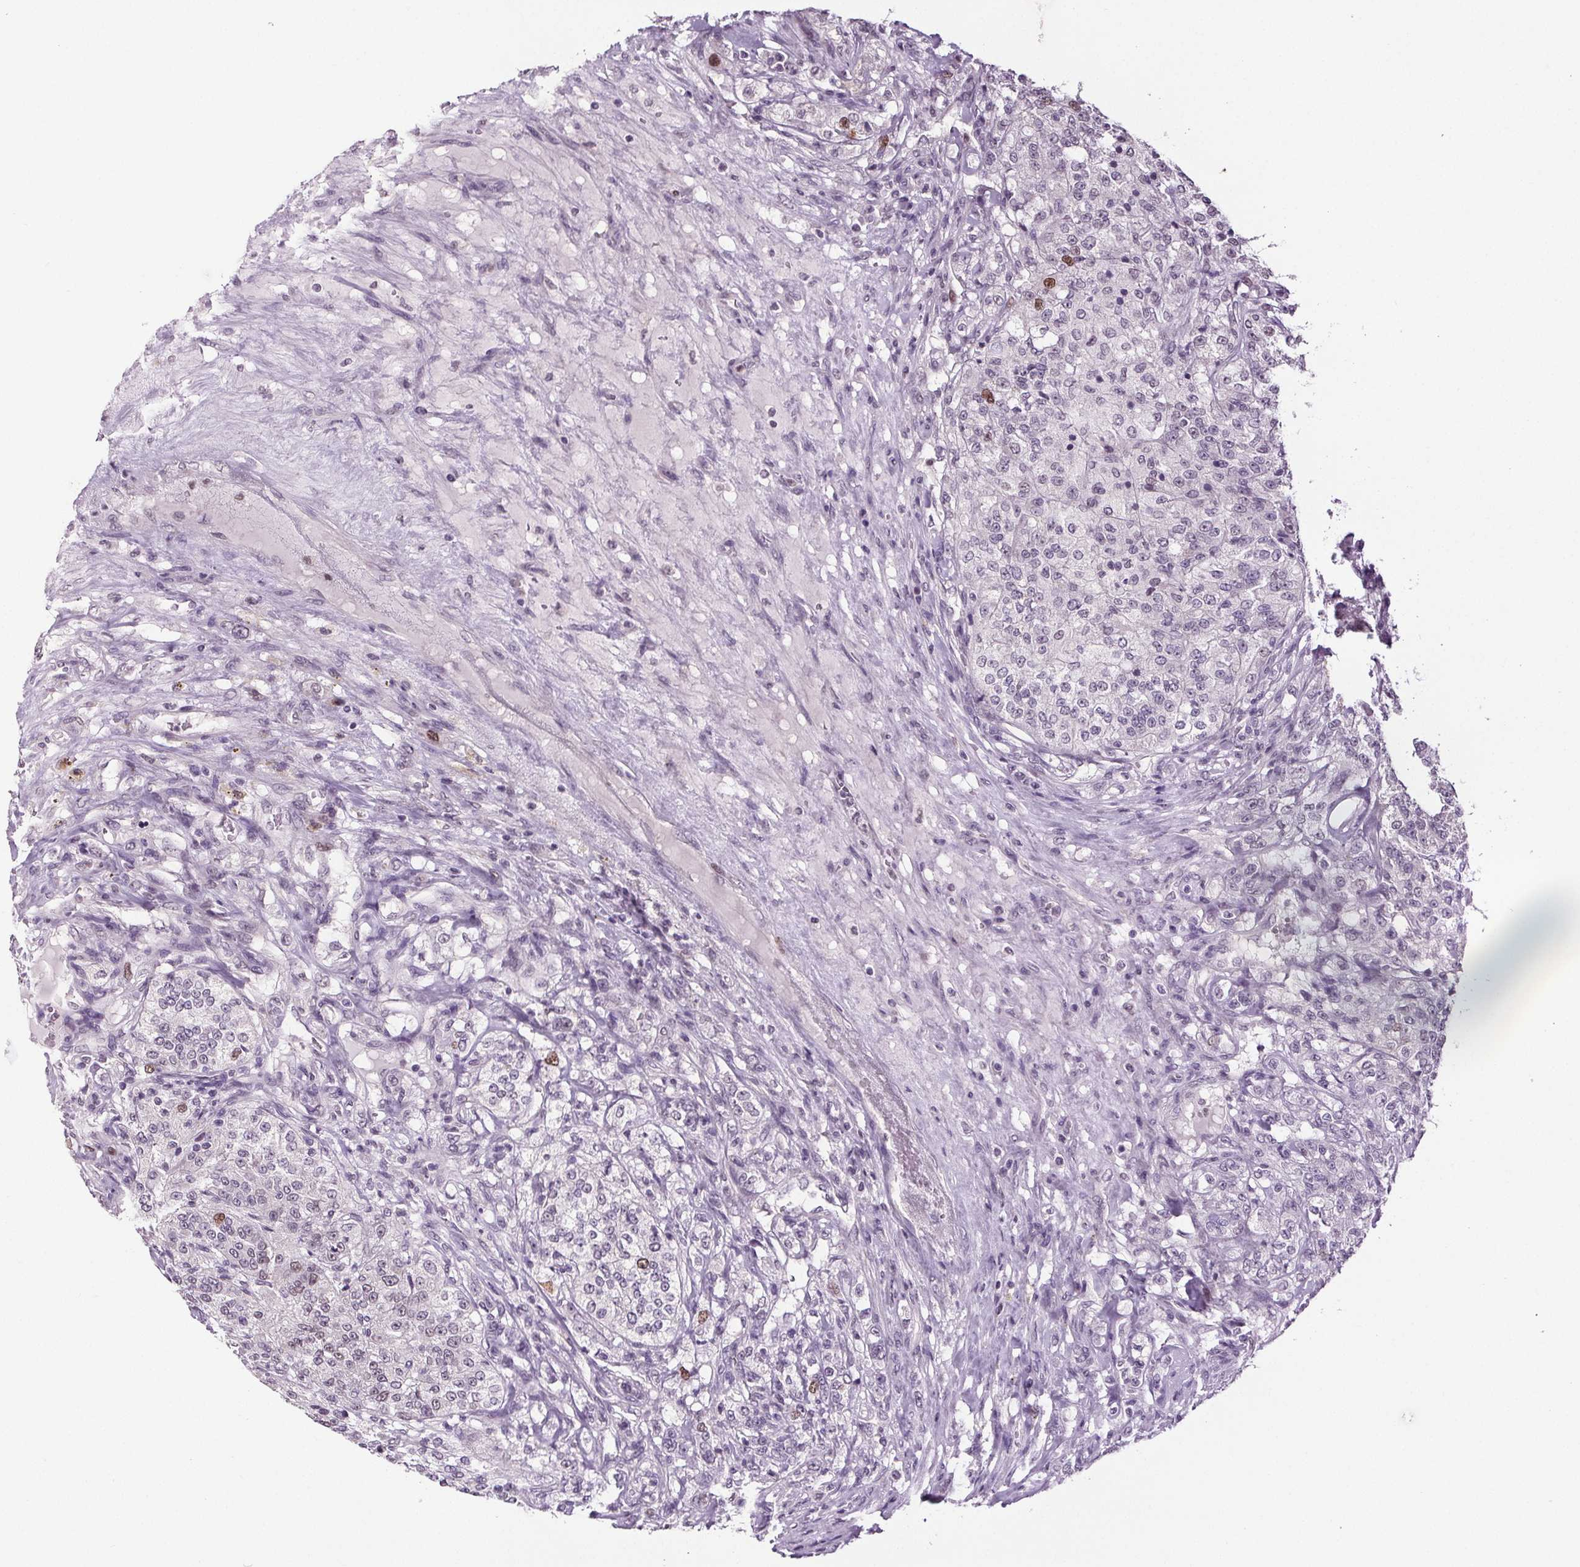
{"staining": {"intensity": "moderate", "quantity": "<25%", "location": "nuclear"}, "tissue": "renal cancer", "cell_type": "Tumor cells", "image_type": "cancer", "snomed": [{"axis": "morphology", "description": "Adenocarcinoma, NOS"}, {"axis": "topography", "description": "Kidney"}], "caption": "Immunohistochemical staining of human adenocarcinoma (renal) exhibits low levels of moderate nuclear positivity in approximately <25% of tumor cells.", "gene": "CENPF", "patient": {"sex": "female", "age": 63}}